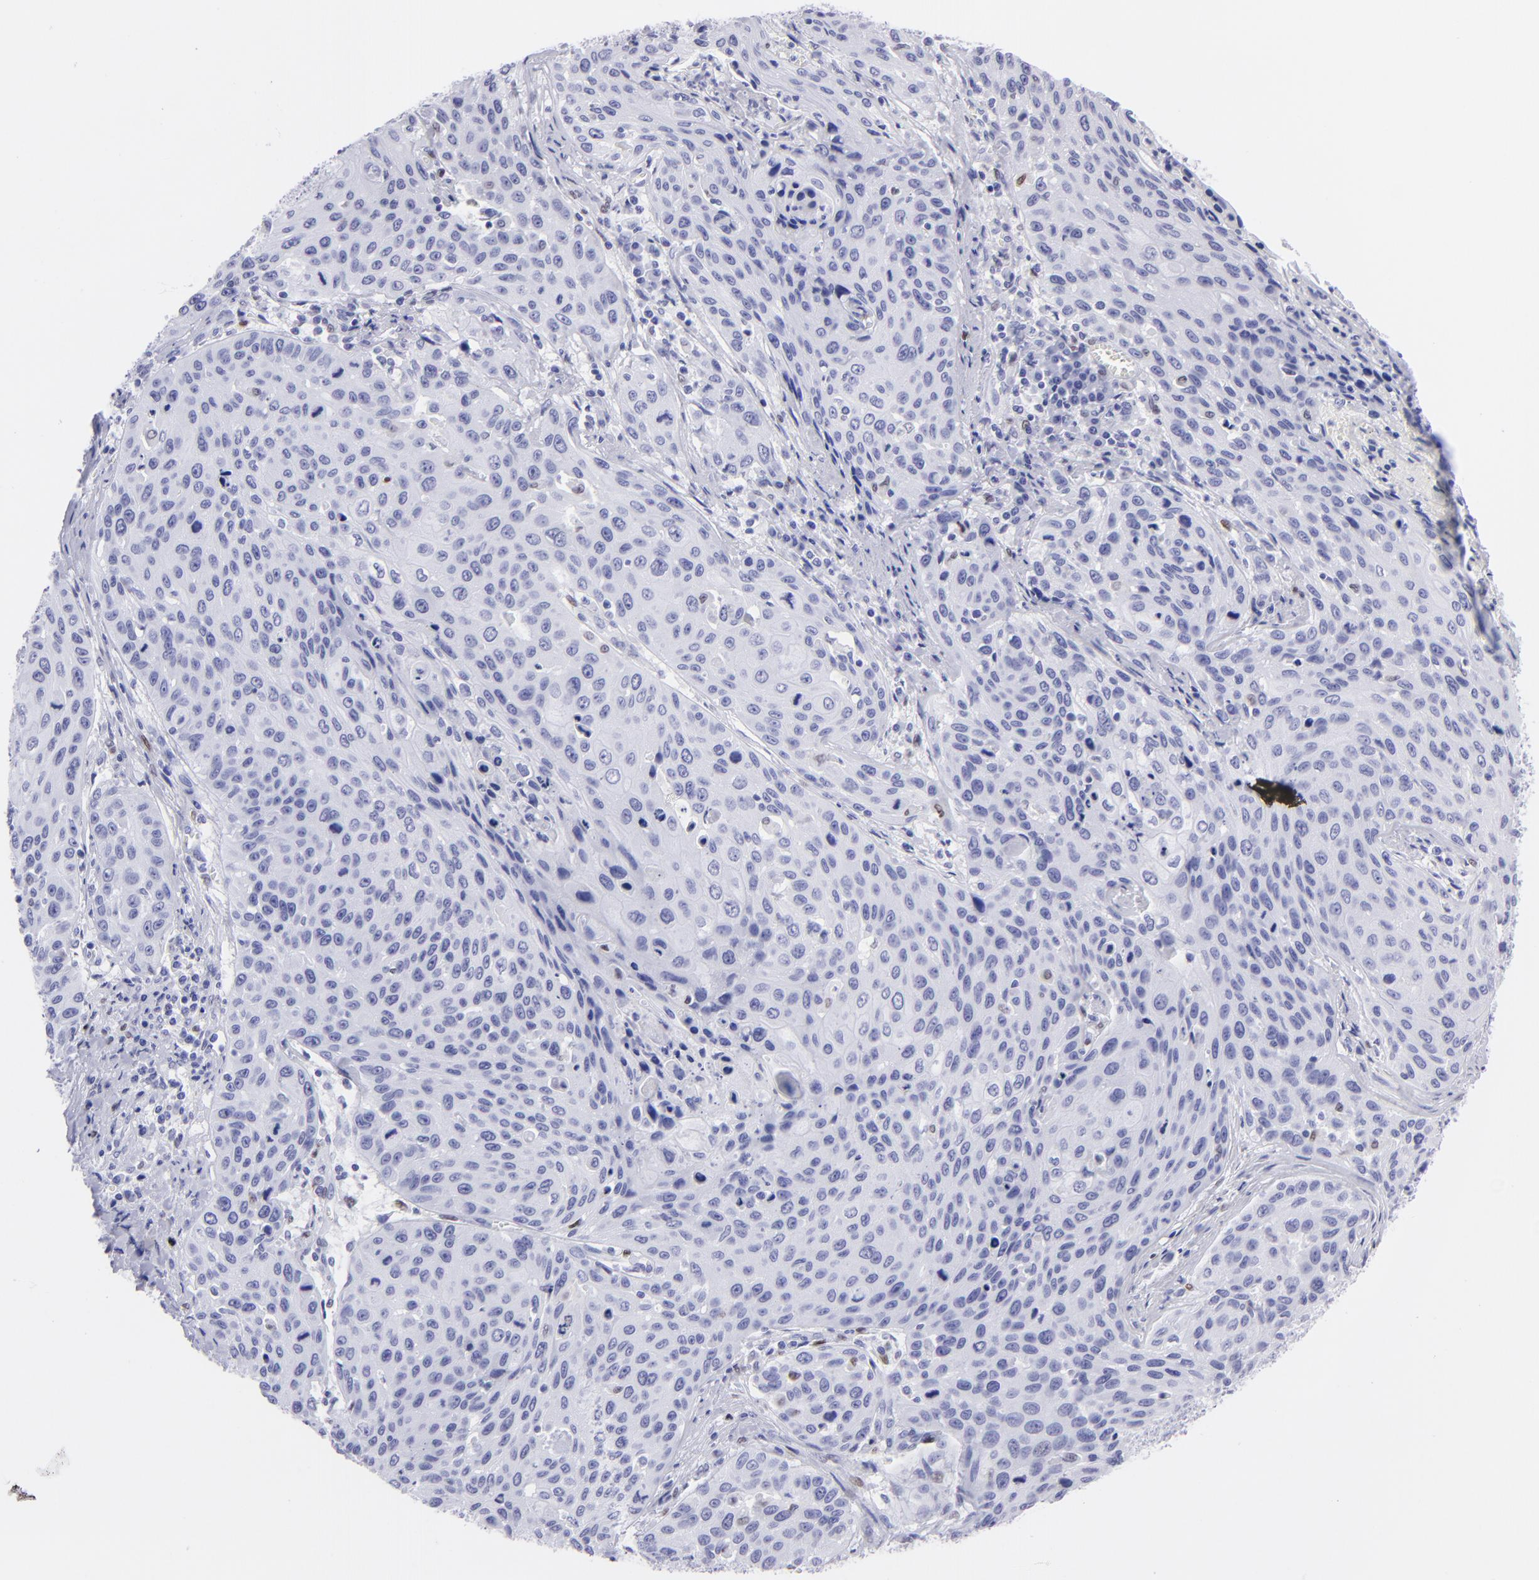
{"staining": {"intensity": "negative", "quantity": "none", "location": "none"}, "tissue": "cervical cancer", "cell_type": "Tumor cells", "image_type": "cancer", "snomed": [{"axis": "morphology", "description": "Squamous cell carcinoma, NOS"}, {"axis": "topography", "description": "Cervix"}], "caption": "There is no significant positivity in tumor cells of cervical squamous cell carcinoma. (Brightfield microscopy of DAB (3,3'-diaminobenzidine) IHC at high magnification).", "gene": "MITF", "patient": {"sex": "female", "age": 32}}